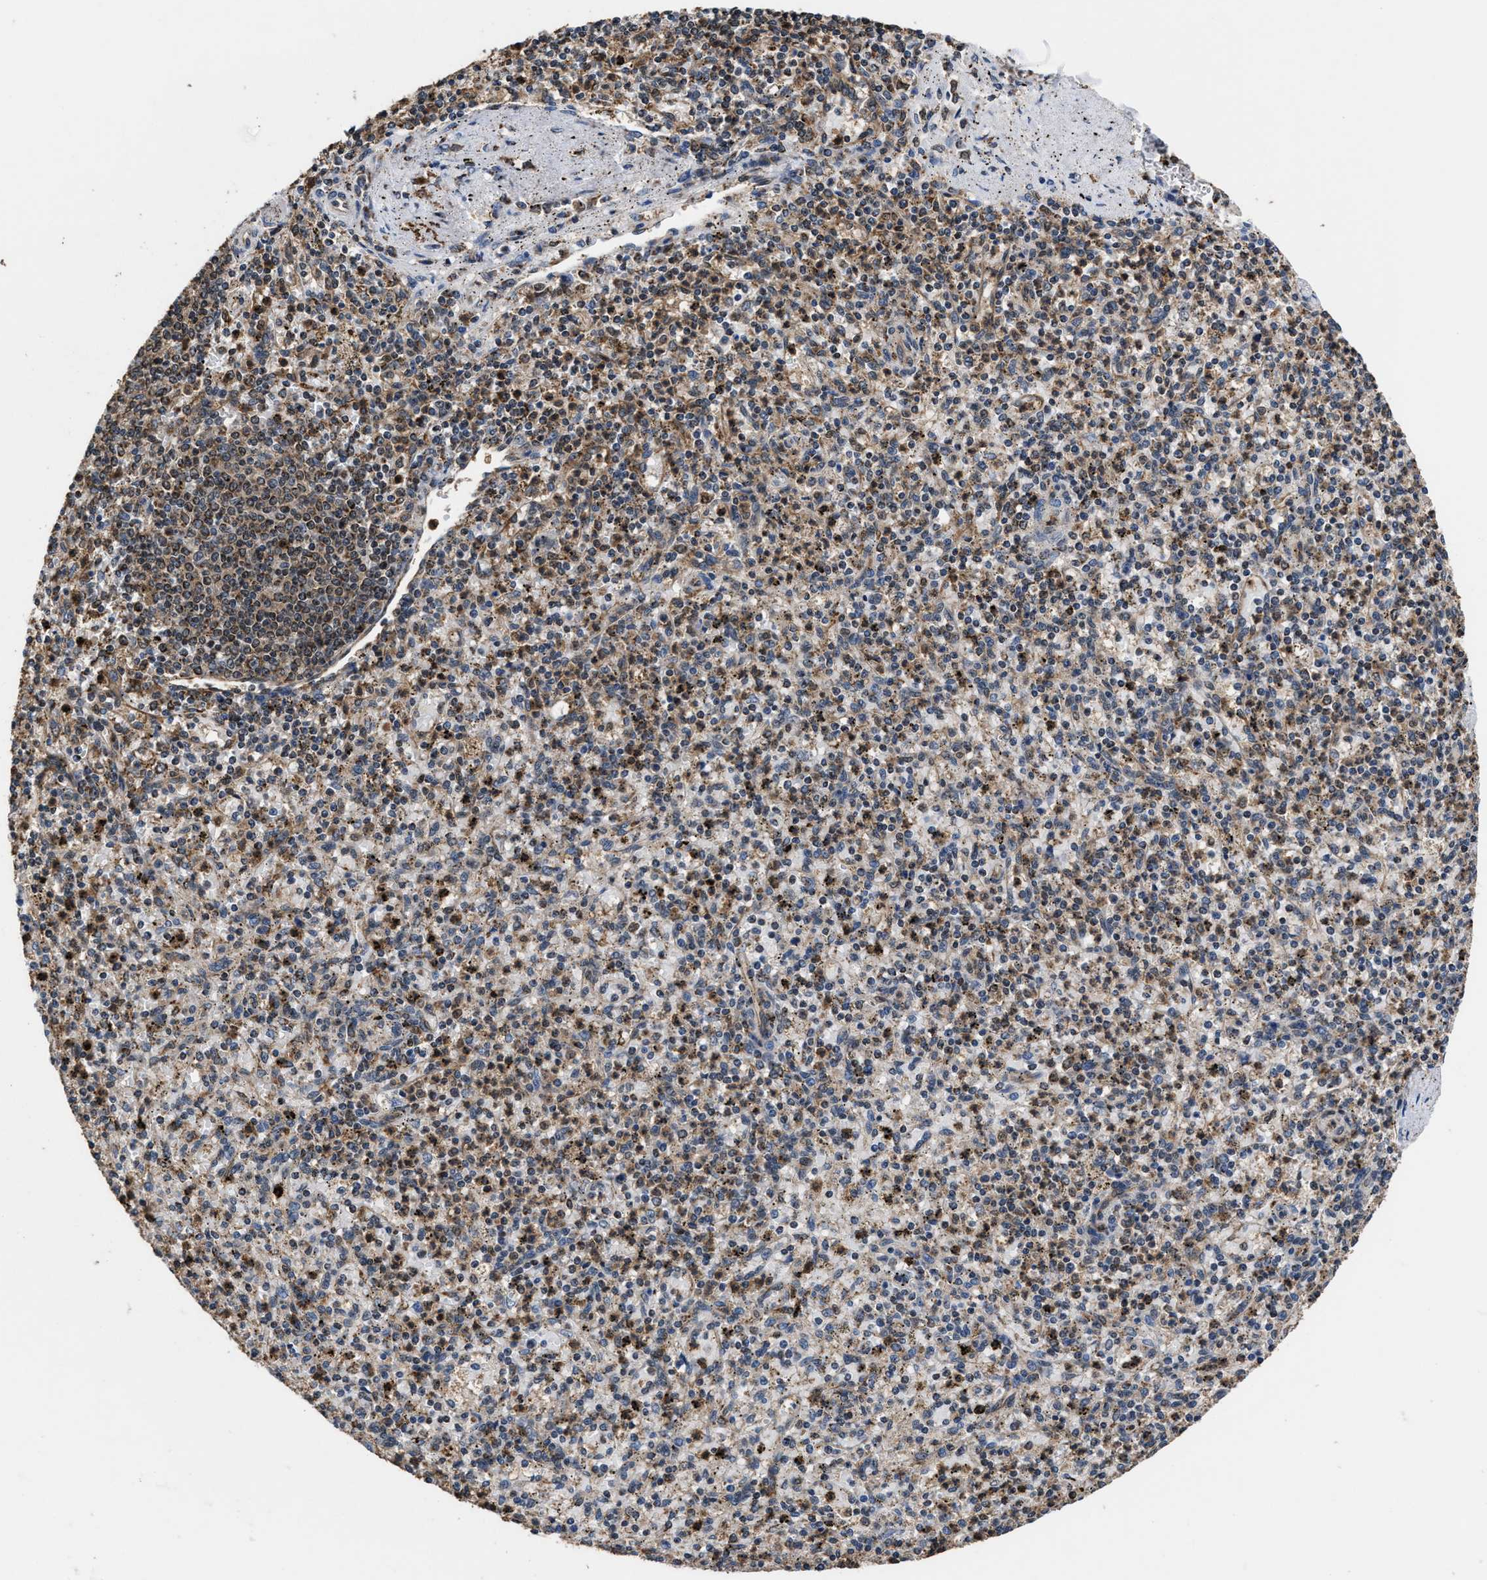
{"staining": {"intensity": "weak", "quantity": ">75%", "location": "cytoplasmic/membranous"}, "tissue": "spleen", "cell_type": "Cells in red pulp", "image_type": "normal", "snomed": [{"axis": "morphology", "description": "Normal tissue, NOS"}, {"axis": "topography", "description": "Spleen"}], "caption": "Spleen stained with immunohistochemistry exhibits weak cytoplasmic/membranous positivity in about >75% of cells in red pulp. The staining was performed using DAB (3,3'-diaminobenzidine), with brown indicating positive protein expression. Nuclei are stained blue with hematoxylin.", "gene": "ACLY", "patient": {"sex": "male", "age": 72}}